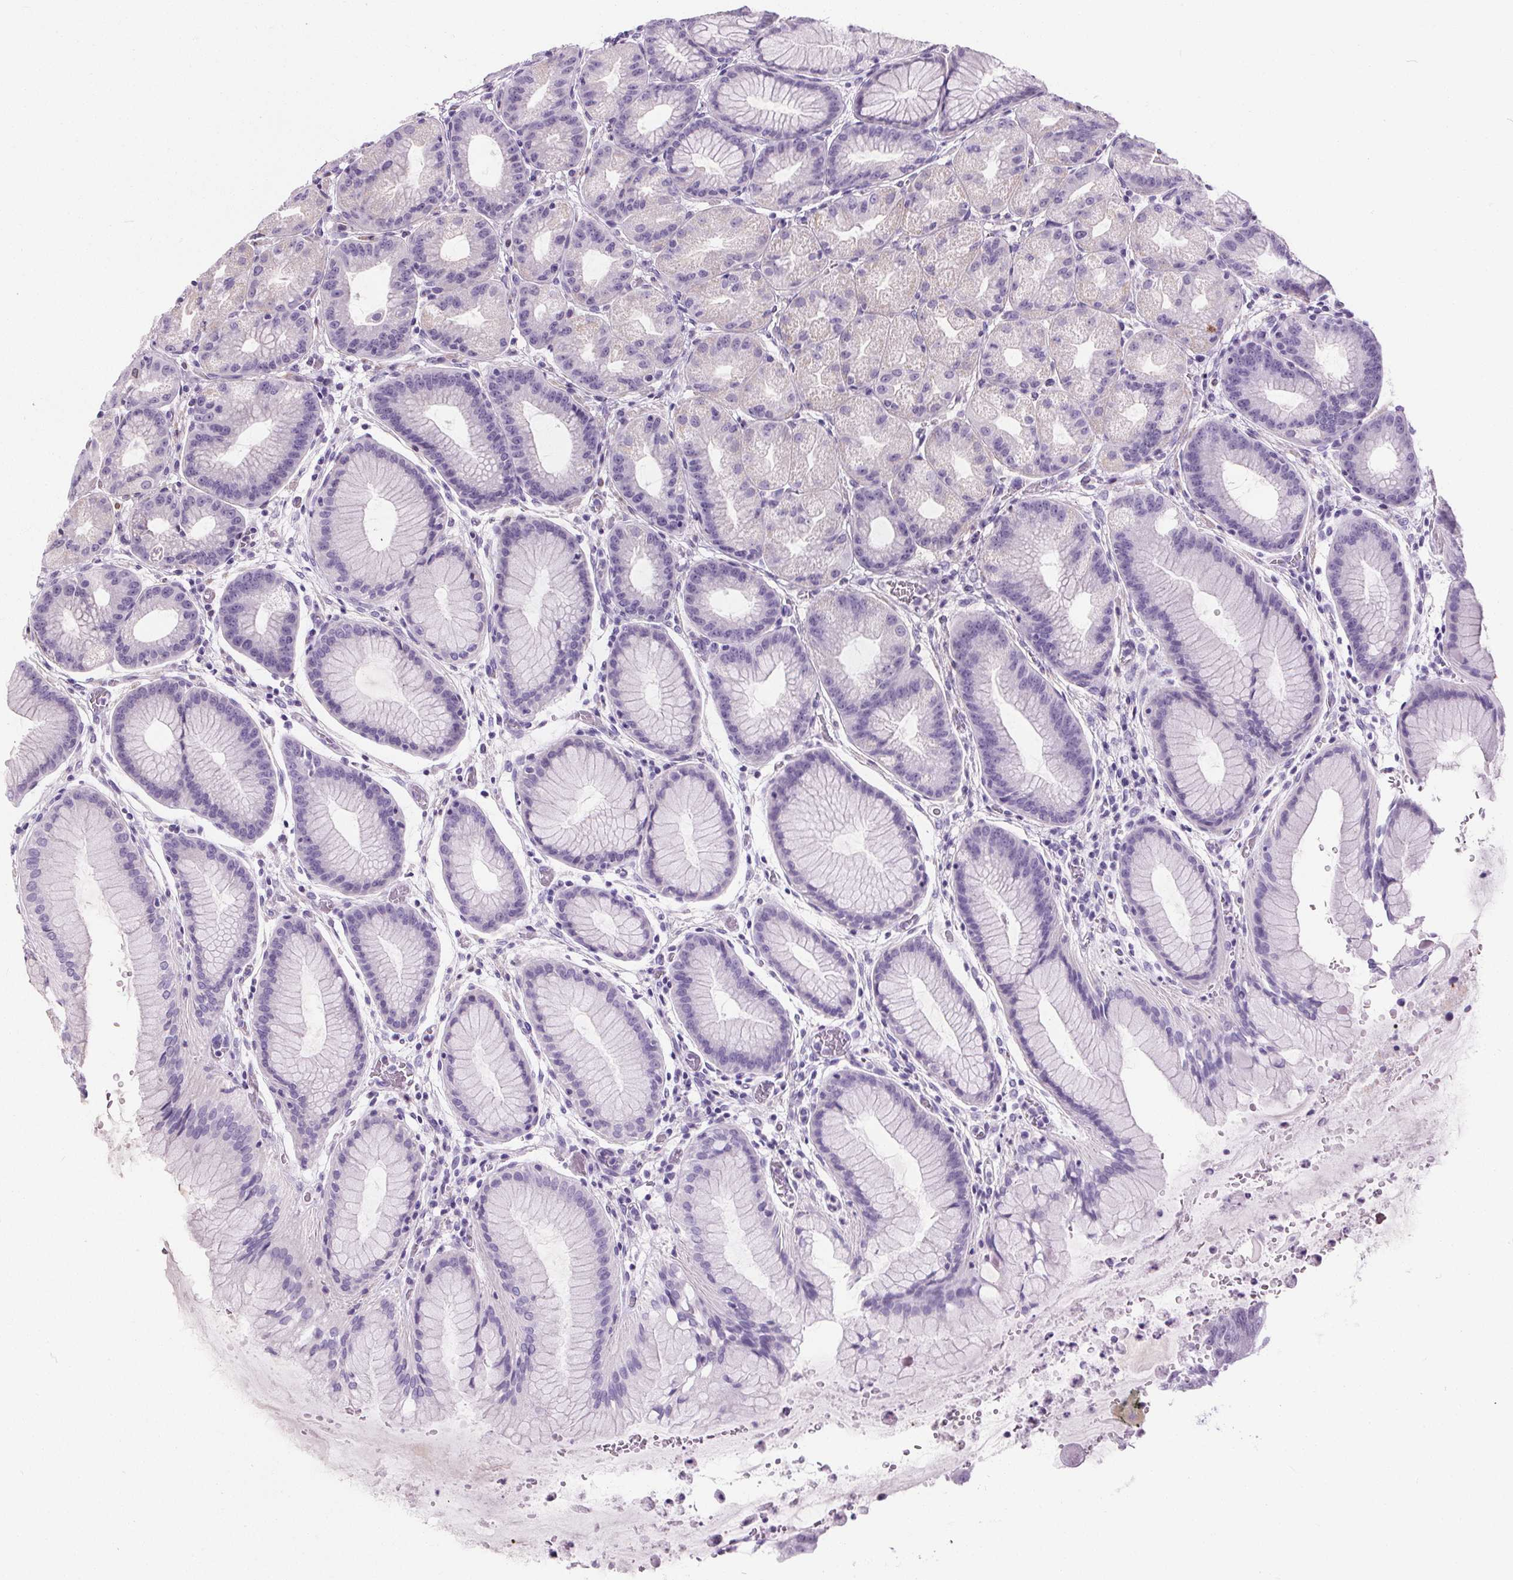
{"staining": {"intensity": "negative", "quantity": "none", "location": "none"}, "tissue": "stomach", "cell_type": "Glandular cells", "image_type": "normal", "snomed": [{"axis": "morphology", "description": "Normal tissue, NOS"}, {"axis": "topography", "description": "Stomach, upper"}, {"axis": "topography", "description": "Stomach"}], "caption": "DAB immunohistochemical staining of normal stomach displays no significant expression in glandular cells.", "gene": "TMEM240", "patient": {"sex": "male", "age": 48}}